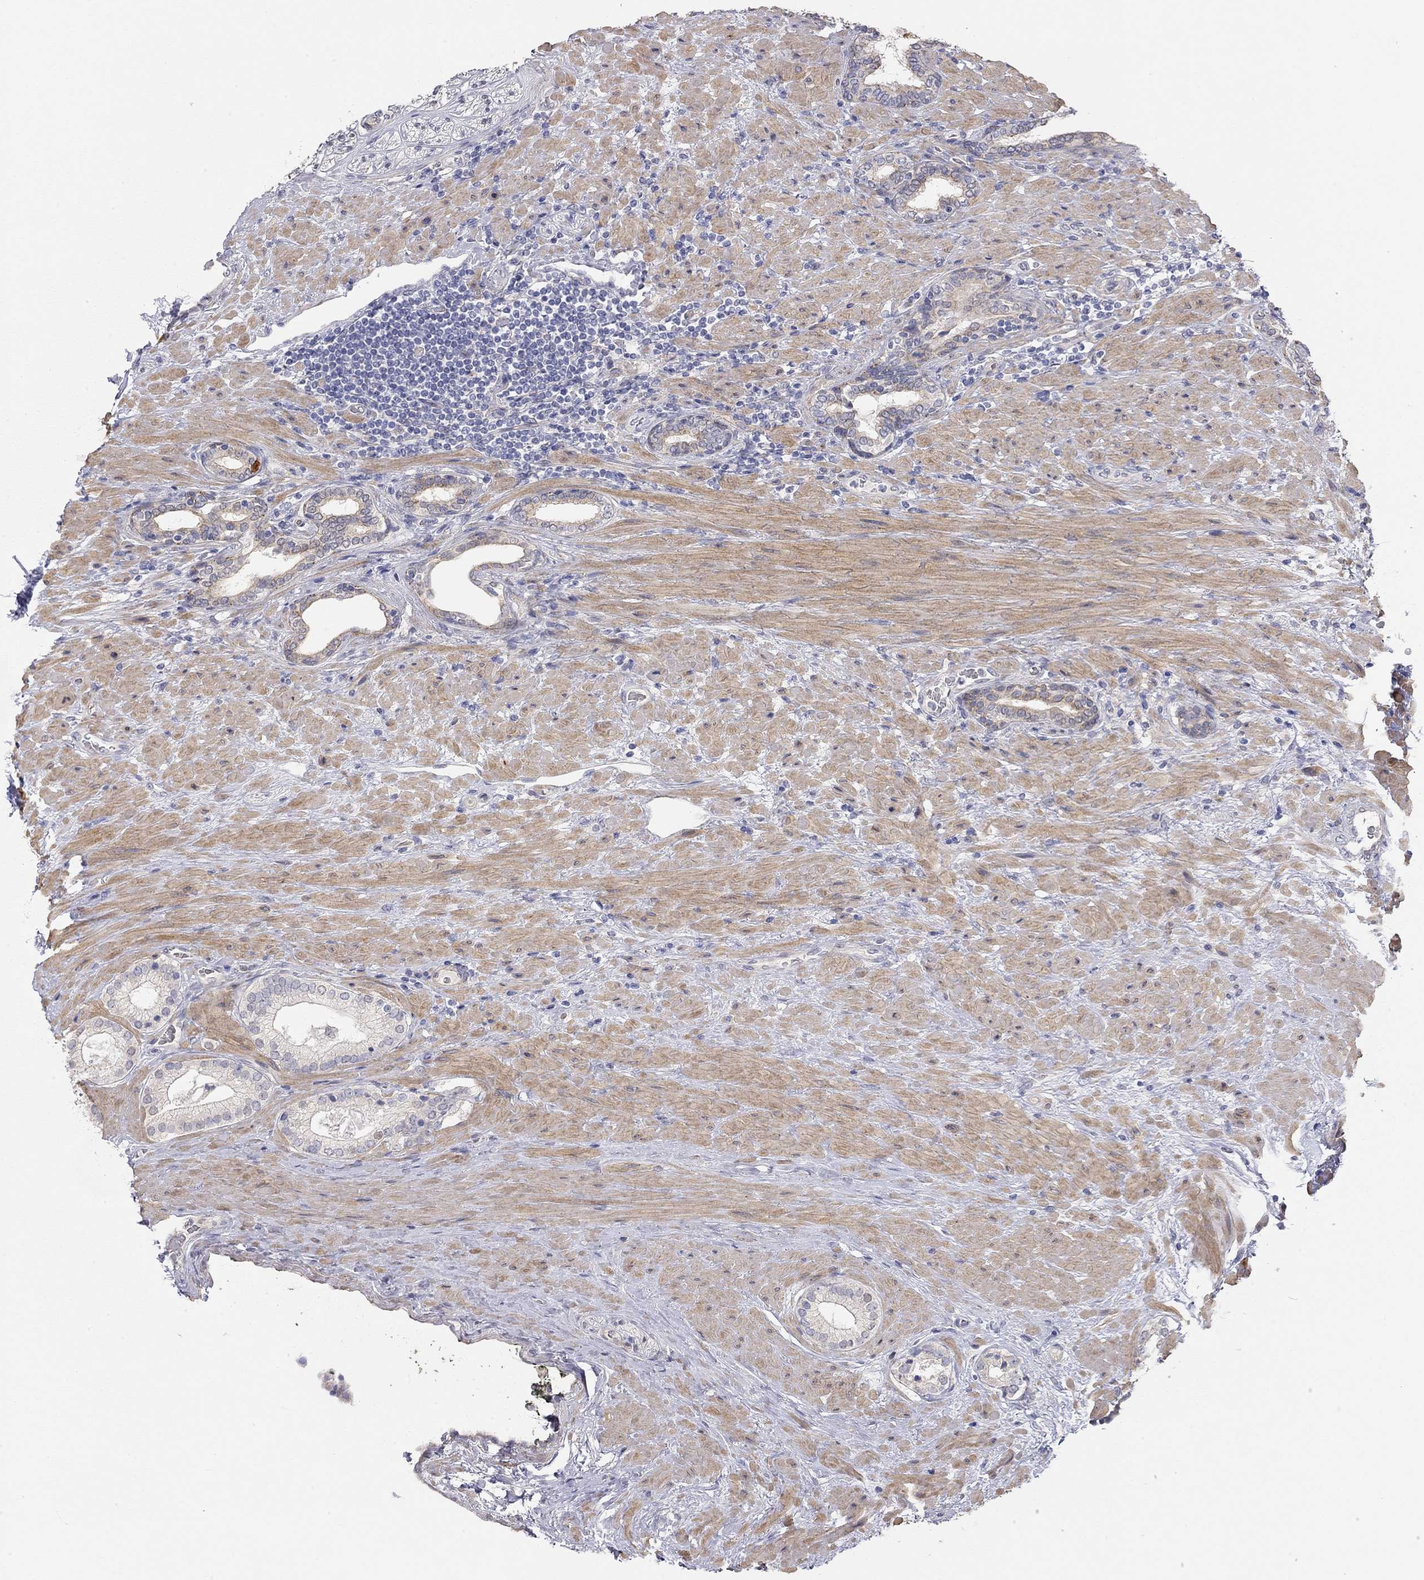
{"staining": {"intensity": "weak", "quantity": "25%-75%", "location": "cytoplasmic/membranous"}, "tissue": "prostate cancer", "cell_type": "Tumor cells", "image_type": "cancer", "snomed": [{"axis": "morphology", "description": "Adenocarcinoma, Low grade"}, {"axis": "topography", "description": "Prostate and seminal vesicle, NOS"}], "caption": "Prostate cancer stained for a protein (brown) reveals weak cytoplasmic/membranous positive expression in about 25%-75% of tumor cells.", "gene": "PAPSS2", "patient": {"sex": "male", "age": 61}}